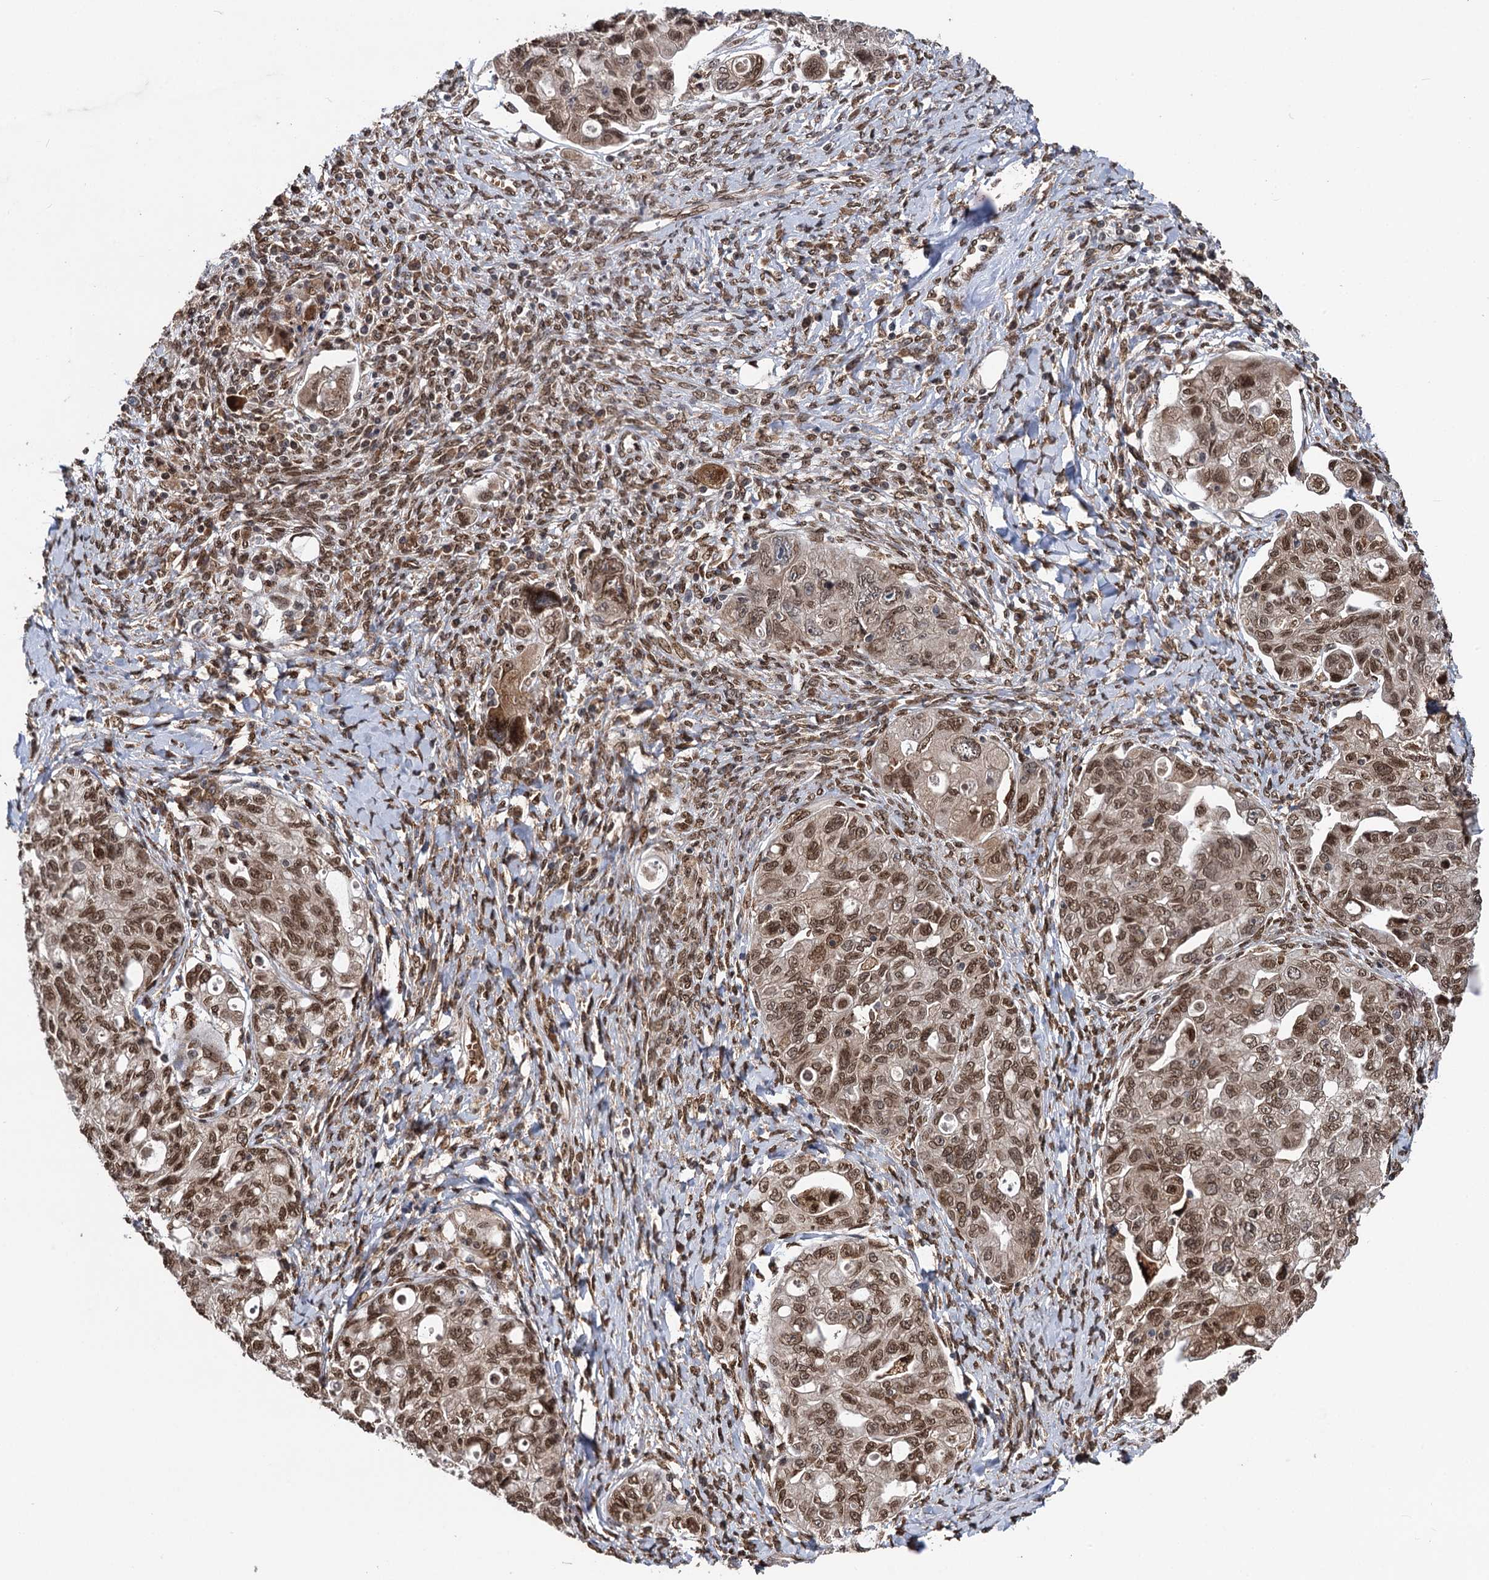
{"staining": {"intensity": "moderate", "quantity": ">75%", "location": "nuclear"}, "tissue": "ovarian cancer", "cell_type": "Tumor cells", "image_type": "cancer", "snomed": [{"axis": "morphology", "description": "Carcinoma, NOS"}, {"axis": "morphology", "description": "Cystadenocarcinoma, serous, NOS"}, {"axis": "topography", "description": "Ovary"}], "caption": "Moderate nuclear staining for a protein is present in approximately >75% of tumor cells of ovarian cancer using immunohistochemistry.", "gene": "MESD", "patient": {"sex": "female", "age": 69}}